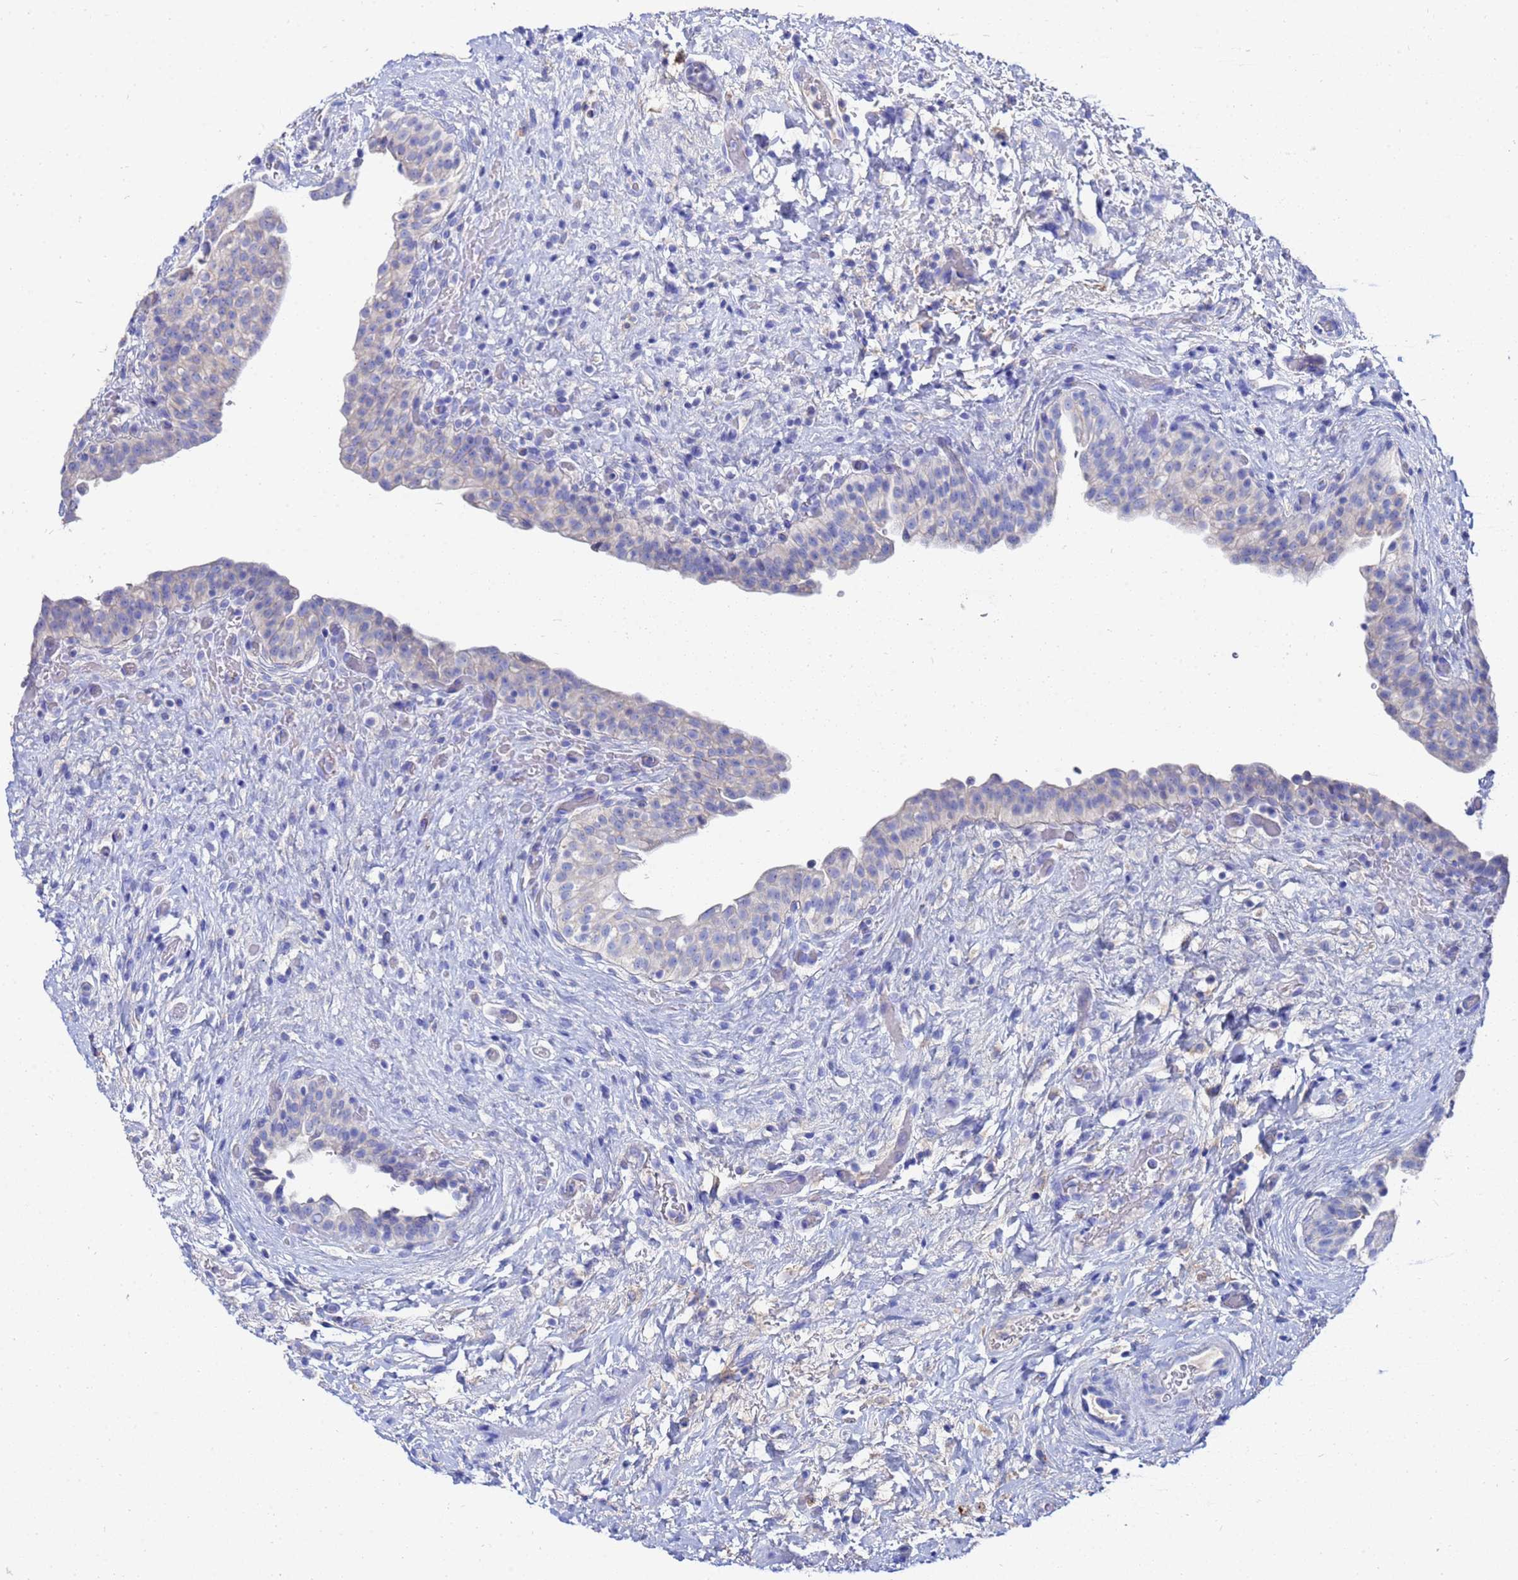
{"staining": {"intensity": "negative", "quantity": "none", "location": "none"}, "tissue": "urinary bladder", "cell_type": "Urothelial cells", "image_type": "normal", "snomed": [{"axis": "morphology", "description": "Normal tissue, NOS"}, {"axis": "topography", "description": "Urinary bladder"}], "caption": "Immunohistochemistry (IHC) image of benign urinary bladder: urinary bladder stained with DAB shows no significant protein expression in urothelial cells.", "gene": "AQP12A", "patient": {"sex": "male", "age": 69}}